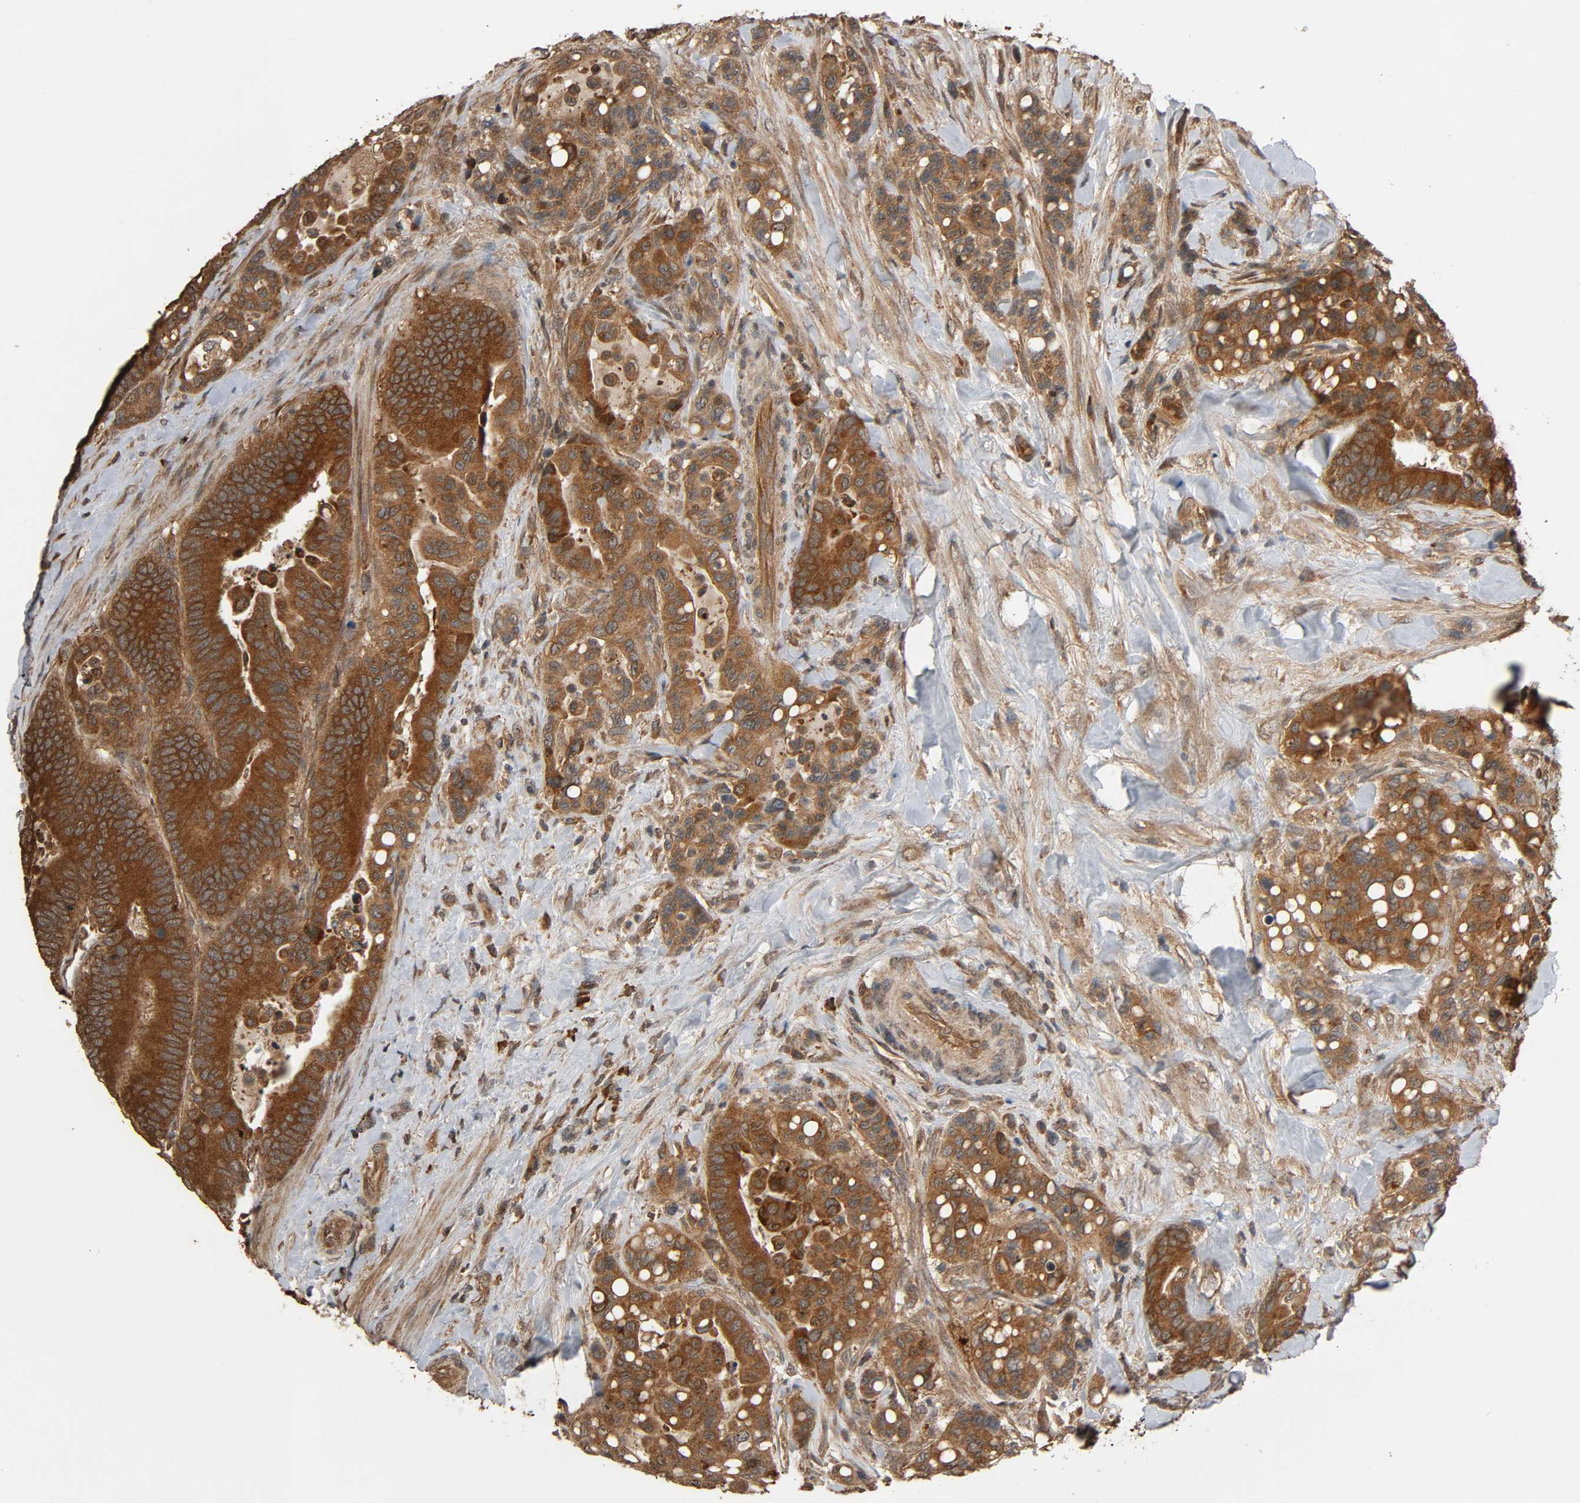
{"staining": {"intensity": "strong", "quantity": ">75%", "location": "cytoplasmic/membranous"}, "tissue": "colorectal cancer", "cell_type": "Tumor cells", "image_type": "cancer", "snomed": [{"axis": "morphology", "description": "Normal tissue, NOS"}, {"axis": "morphology", "description": "Adenocarcinoma, NOS"}, {"axis": "topography", "description": "Colon"}], "caption": "Colorectal cancer tissue displays strong cytoplasmic/membranous positivity in about >75% of tumor cells", "gene": "MAP3K8", "patient": {"sex": "male", "age": 82}}